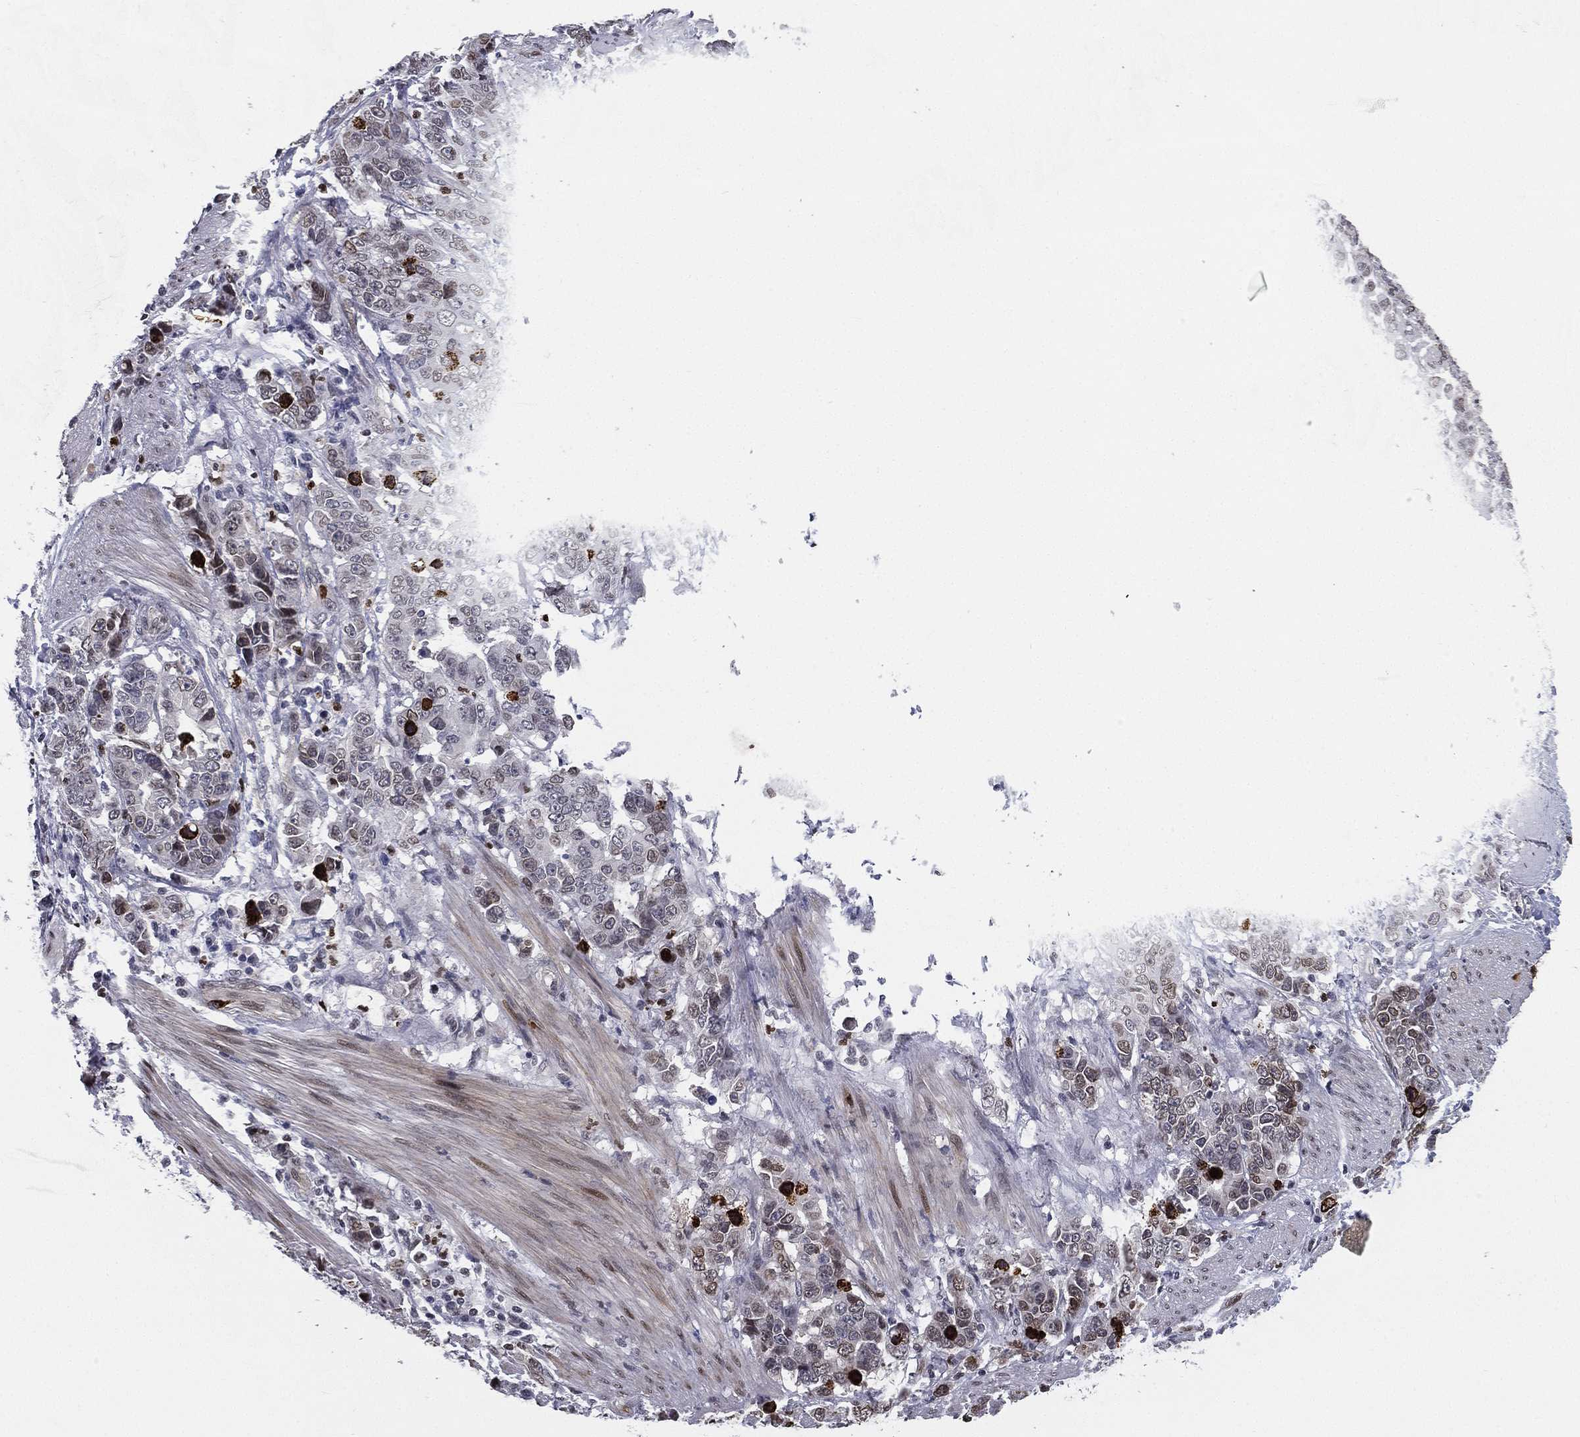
{"staining": {"intensity": "moderate", "quantity": "<25%", "location": "nuclear"}, "tissue": "stomach cancer", "cell_type": "Tumor cells", "image_type": "cancer", "snomed": [{"axis": "morphology", "description": "Adenocarcinoma, NOS"}, {"axis": "topography", "description": "Stomach, upper"}], "caption": "Stomach cancer was stained to show a protein in brown. There is low levels of moderate nuclear staining in approximately <25% of tumor cells.", "gene": "LMNB1", "patient": {"sex": "male", "age": 69}}